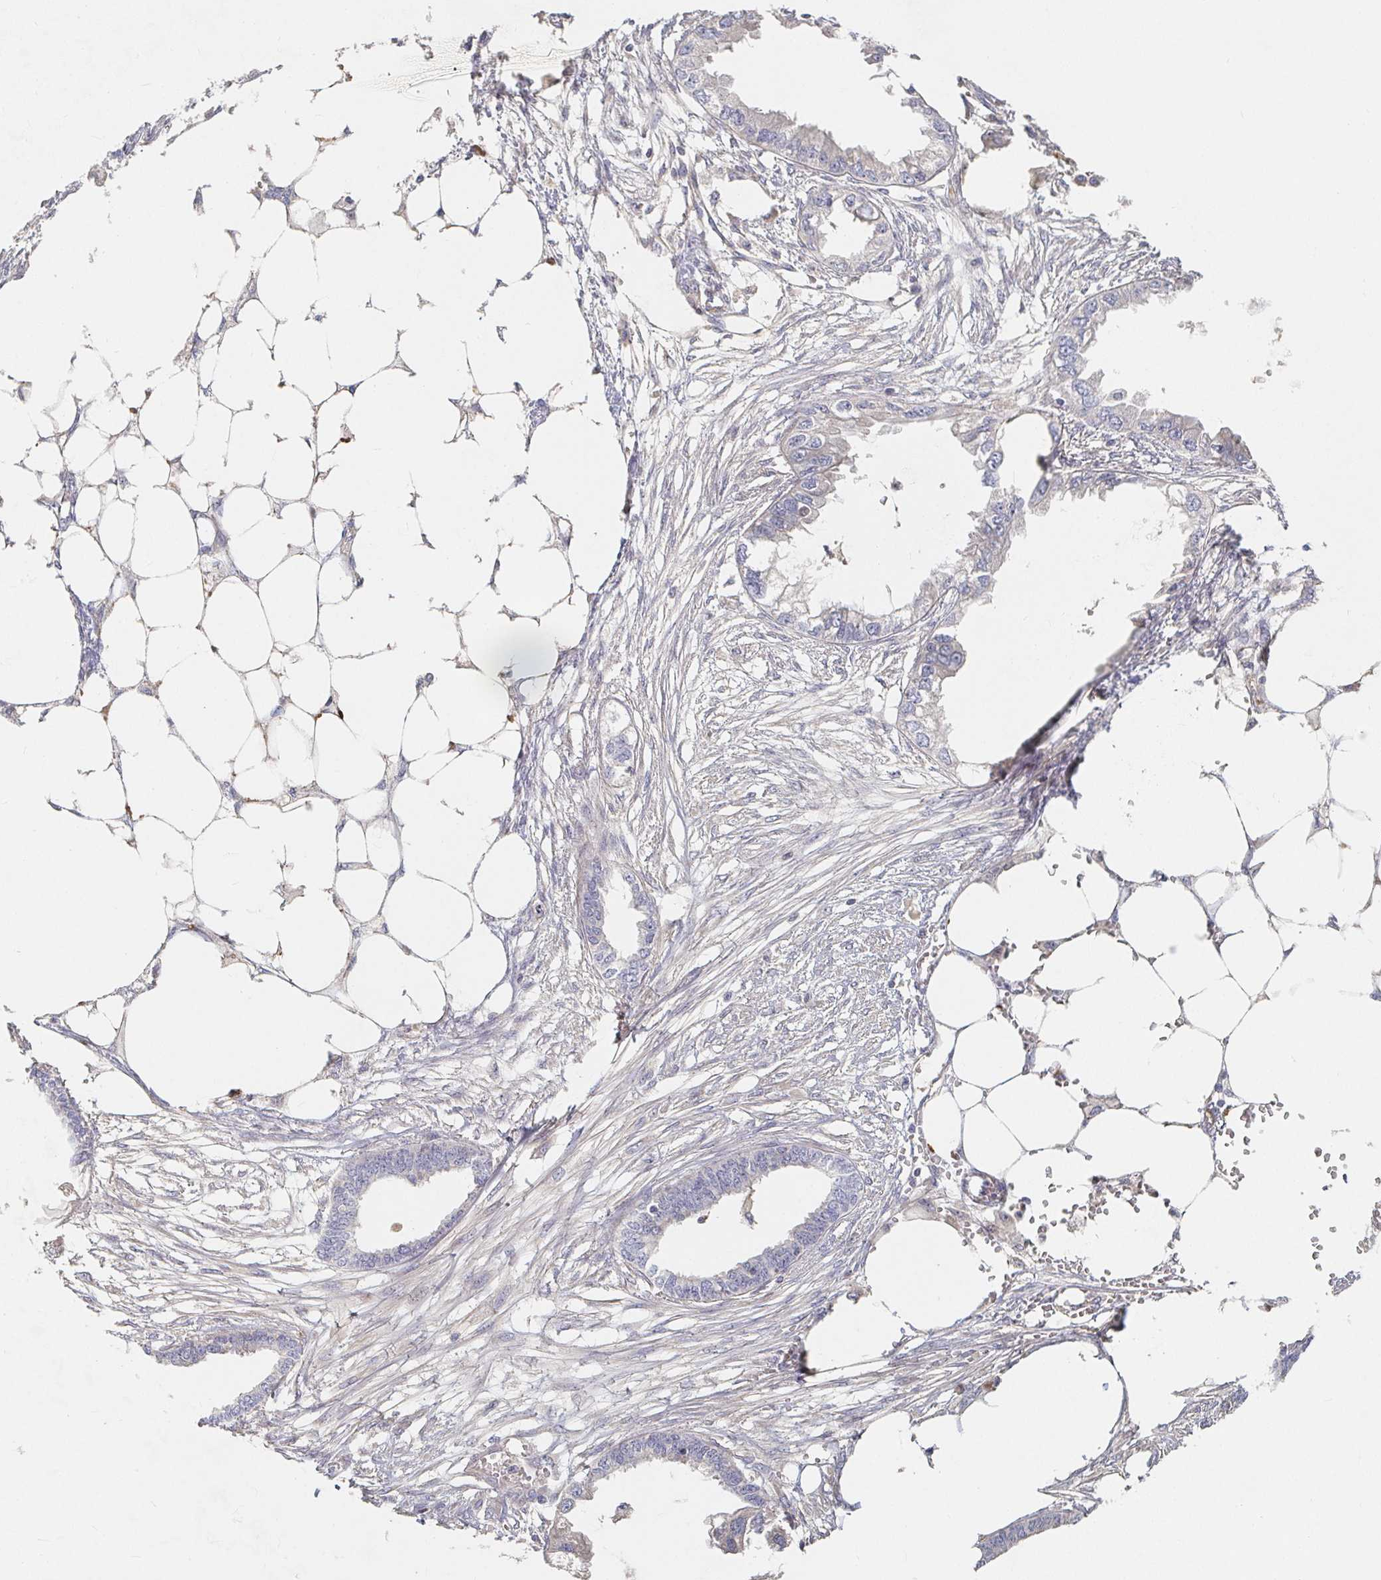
{"staining": {"intensity": "weak", "quantity": "<25%", "location": "cytoplasmic/membranous"}, "tissue": "endometrial cancer", "cell_type": "Tumor cells", "image_type": "cancer", "snomed": [{"axis": "morphology", "description": "Adenocarcinoma, NOS"}, {"axis": "morphology", "description": "Adenocarcinoma, metastatic, NOS"}, {"axis": "topography", "description": "Adipose tissue"}, {"axis": "topography", "description": "Endometrium"}], "caption": "Tumor cells are negative for protein expression in human metastatic adenocarcinoma (endometrial). Nuclei are stained in blue.", "gene": "NME9", "patient": {"sex": "female", "age": 67}}